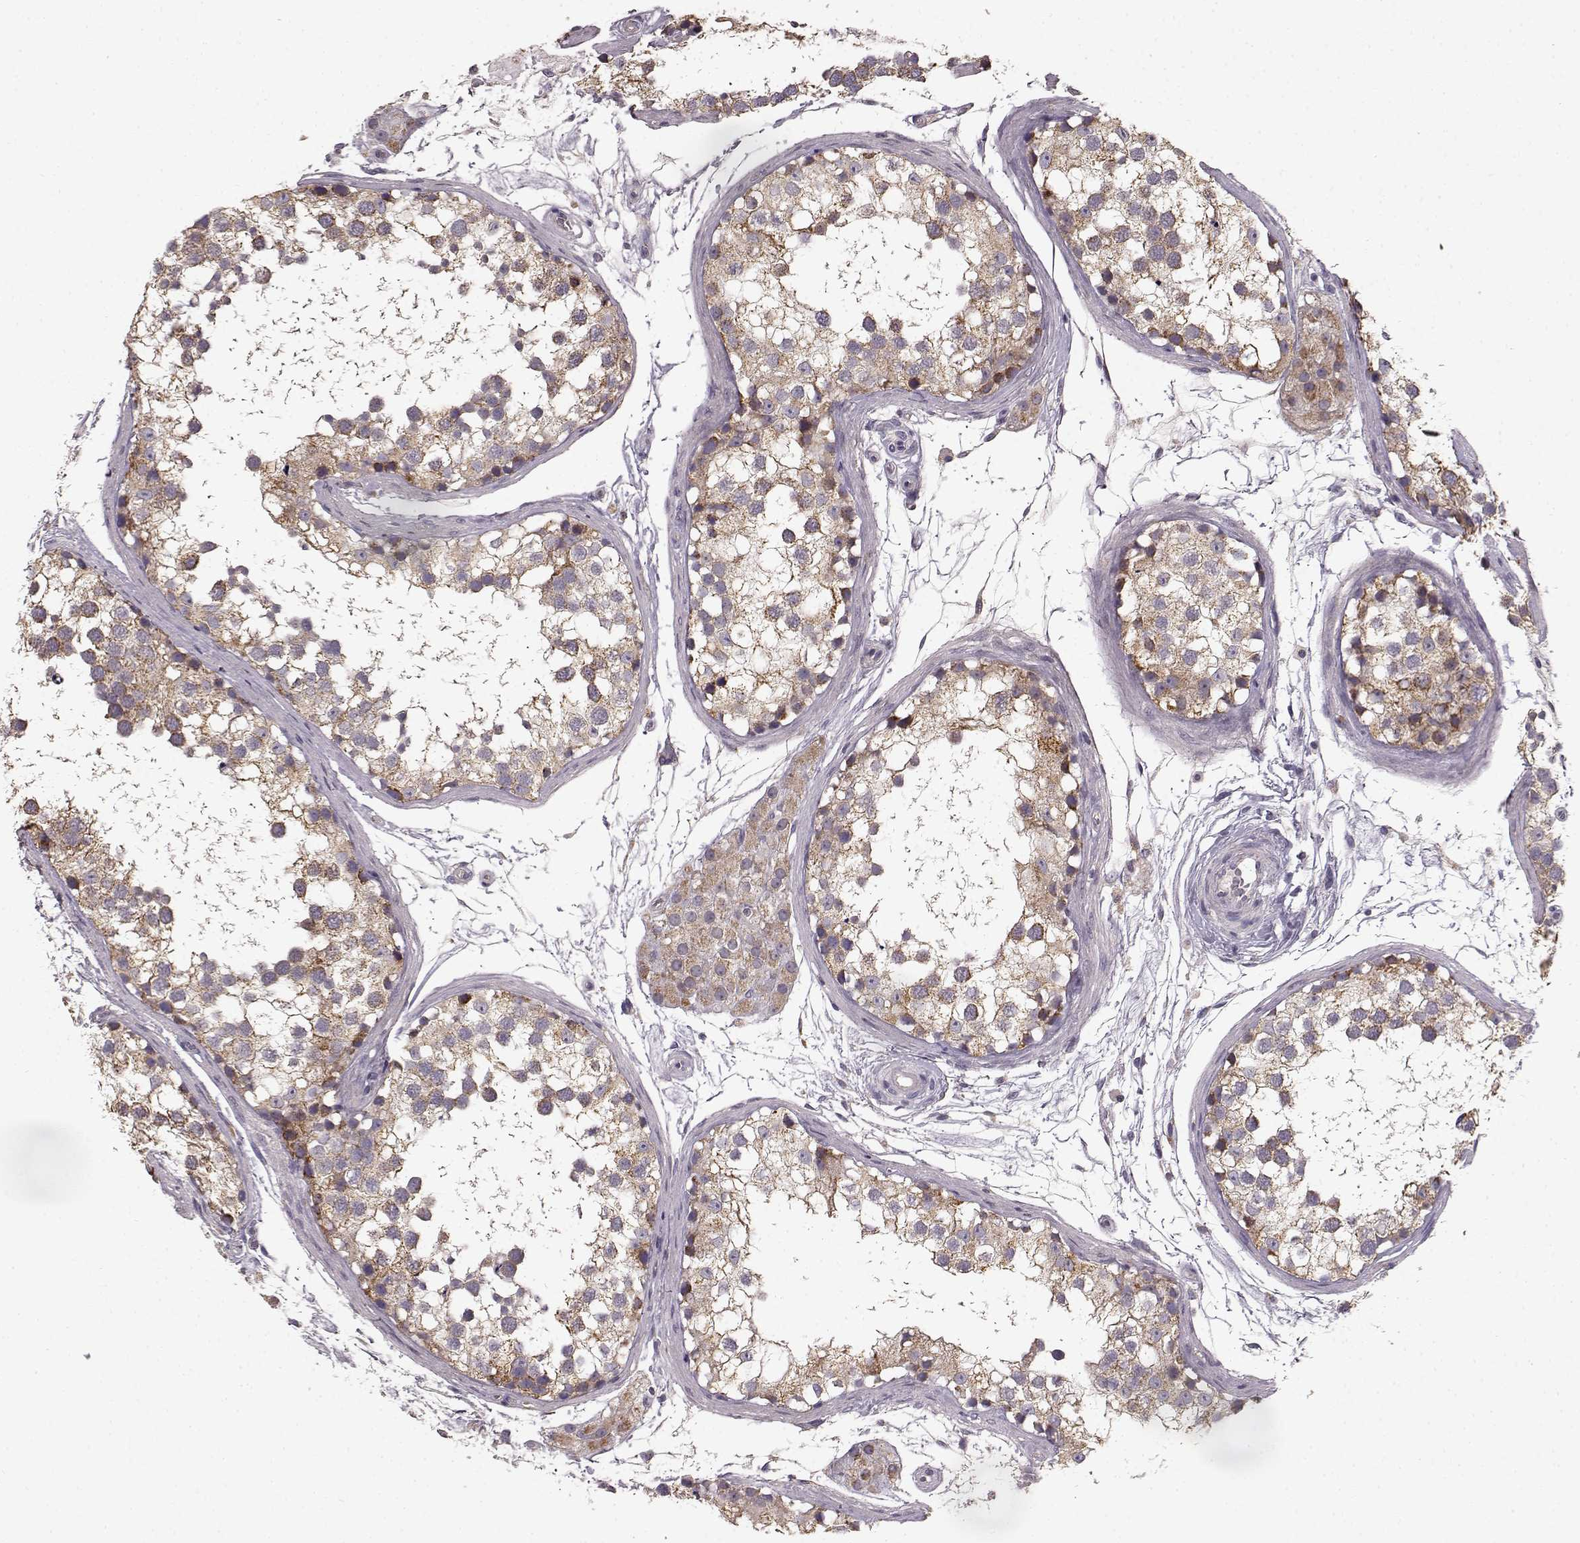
{"staining": {"intensity": "moderate", "quantity": "25%-75%", "location": "cytoplasmic/membranous"}, "tissue": "testis", "cell_type": "Cells in seminiferous ducts", "image_type": "normal", "snomed": [{"axis": "morphology", "description": "Normal tissue, NOS"}, {"axis": "morphology", "description": "Seminoma, NOS"}, {"axis": "topography", "description": "Testis"}], "caption": "A brown stain labels moderate cytoplasmic/membranous staining of a protein in cells in seminiferous ducts of benign human testis. (DAB = brown stain, brightfield microscopy at high magnification).", "gene": "ERBB3", "patient": {"sex": "male", "age": 65}}